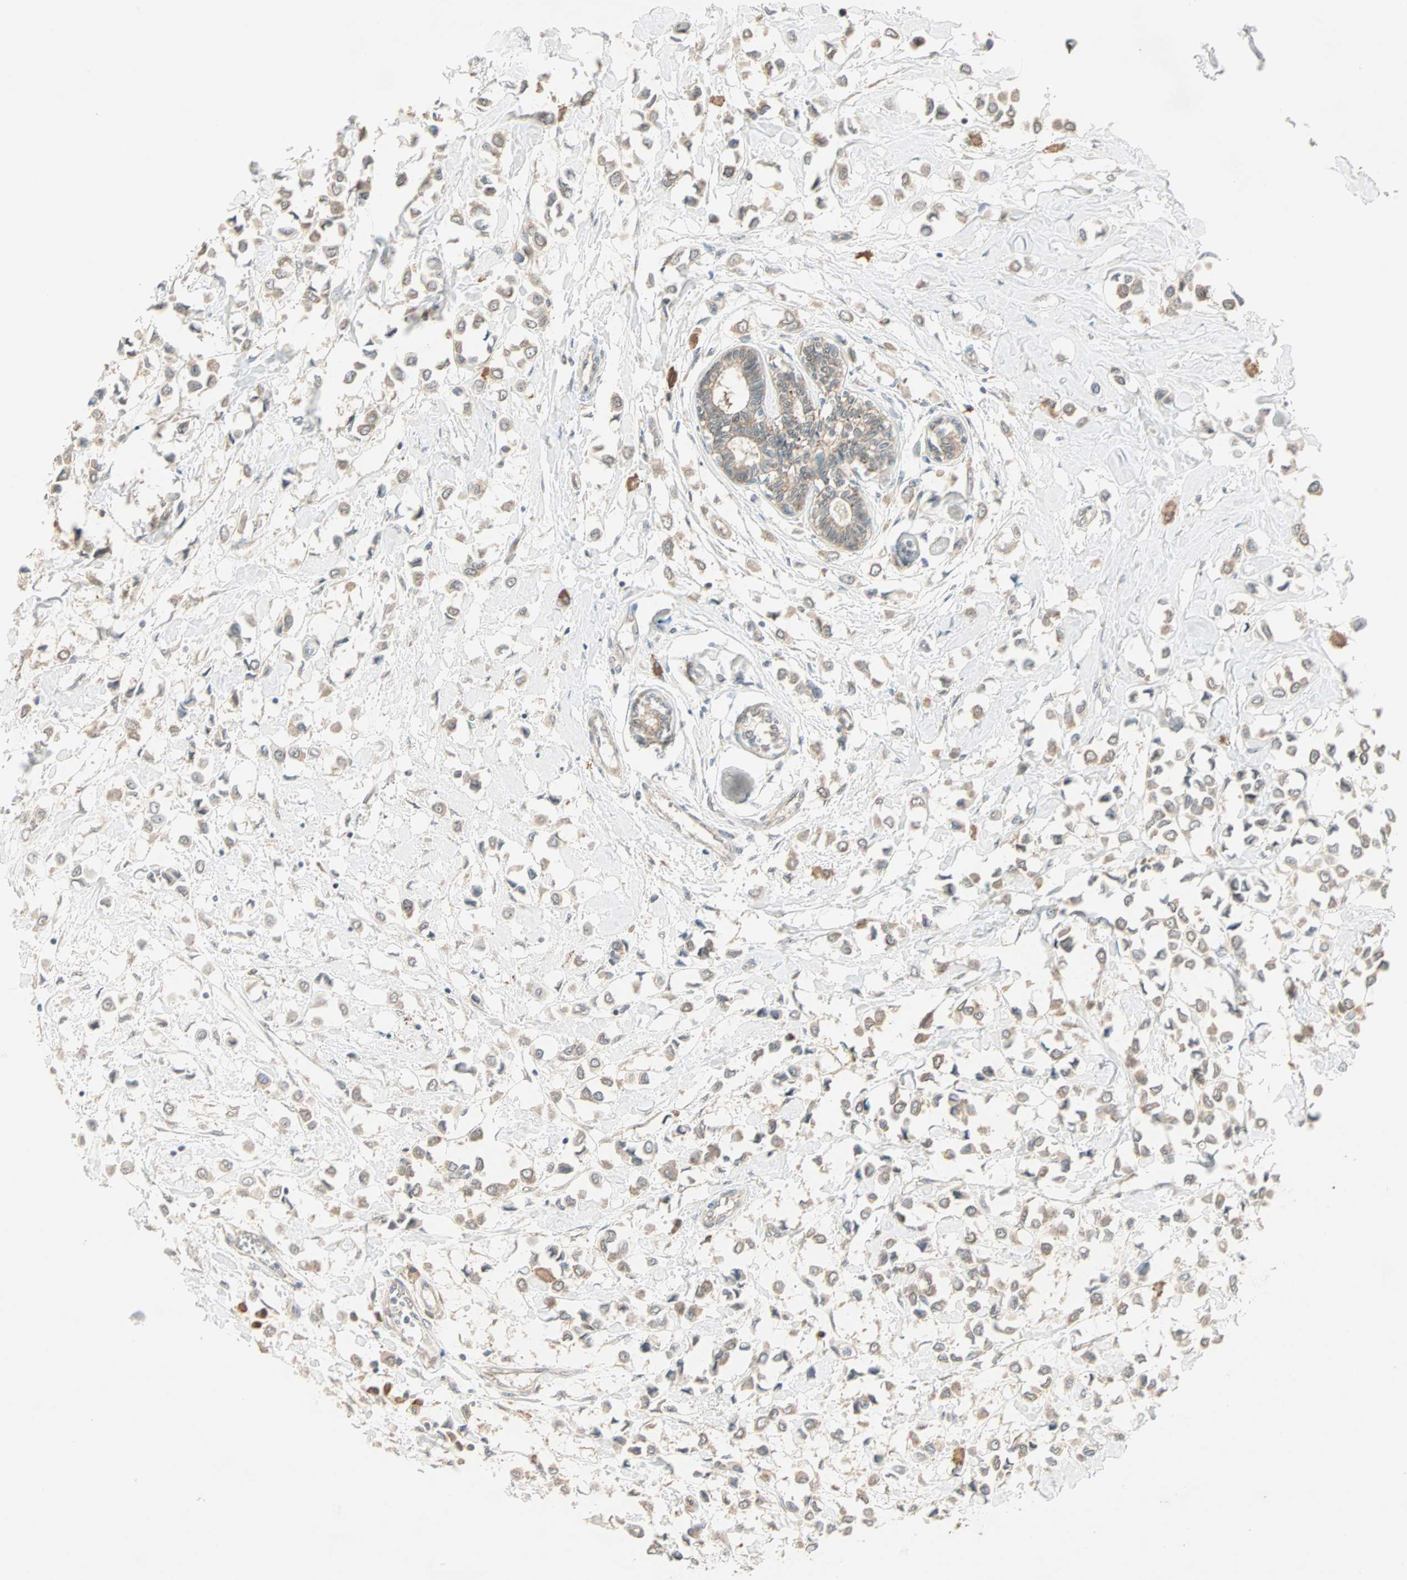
{"staining": {"intensity": "moderate", "quantity": ">75%", "location": "cytoplasmic/membranous"}, "tissue": "breast cancer", "cell_type": "Tumor cells", "image_type": "cancer", "snomed": [{"axis": "morphology", "description": "Lobular carcinoma"}, {"axis": "topography", "description": "Breast"}], "caption": "High-magnification brightfield microscopy of lobular carcinoma (breast) stained with DAB (3,3'-diaminobenzidine) (brown) and counterstained with hematoxylin (blue). tumor cells exhibit moderate cytoplasmic/membranous staining is present in approximately>75% of cells.", "gene": "TTF2", "patient": {"sex": "female", "age": 51}}